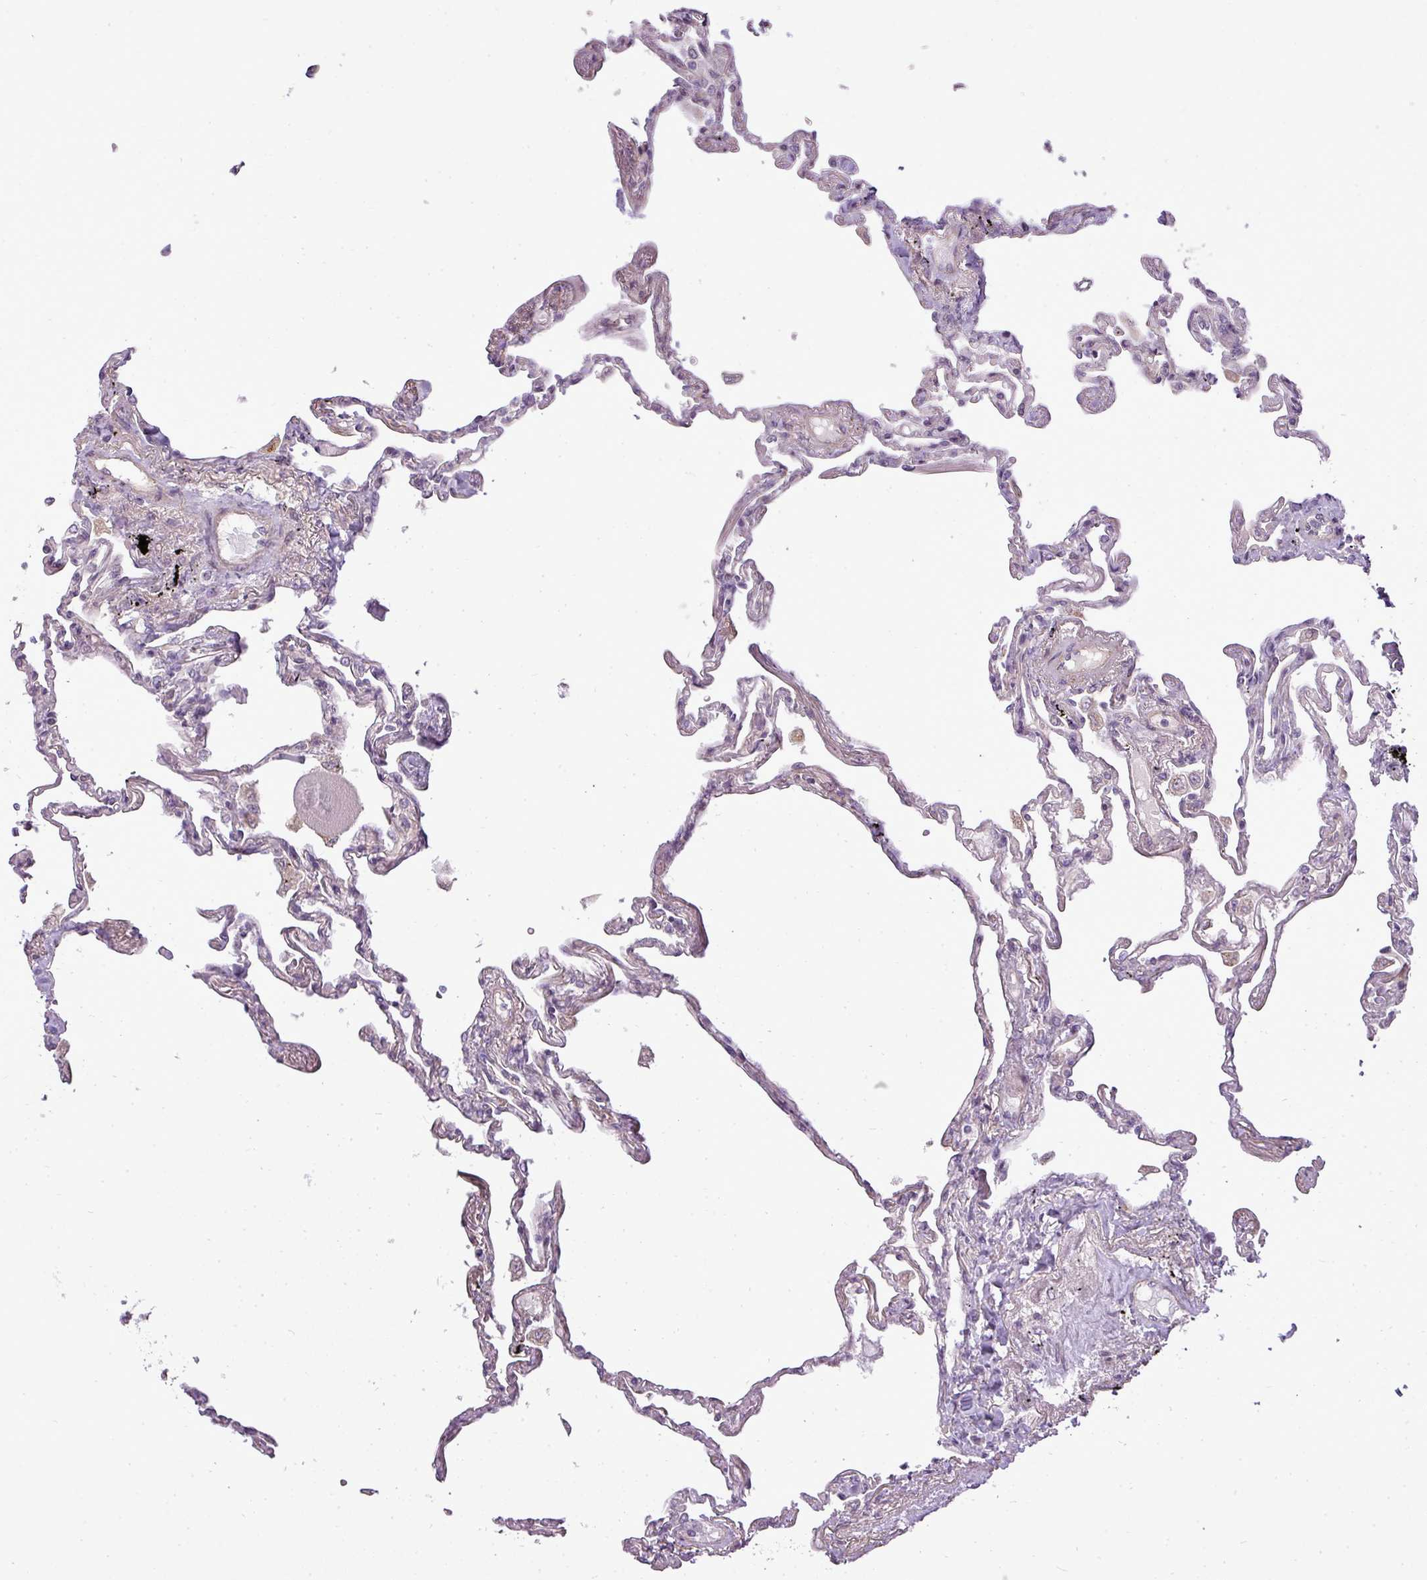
{"staining": {"intensity": "negative", "quantity": "none", "location": "none"}, "tissue": "lung", "cell_type": "Alveolar cells", "image_type": "normal", "snomed": [{"axis": "morphology", "description": "Normal tissue, NOS"}, {"axis": "topography", "description": "Lung"}], "caption": "DAB (3,3'-diaminobenzidine) immunohistochemical staining of unremarkable human lung displays no significant expression in alveolar cells. (Brightfield microscopy of DAB (3,3'-diaminobenzidine) immunohistochemistry at high magnification).", "gene": "PDRG1", "patient": {"sex": "female", "age": 67}}